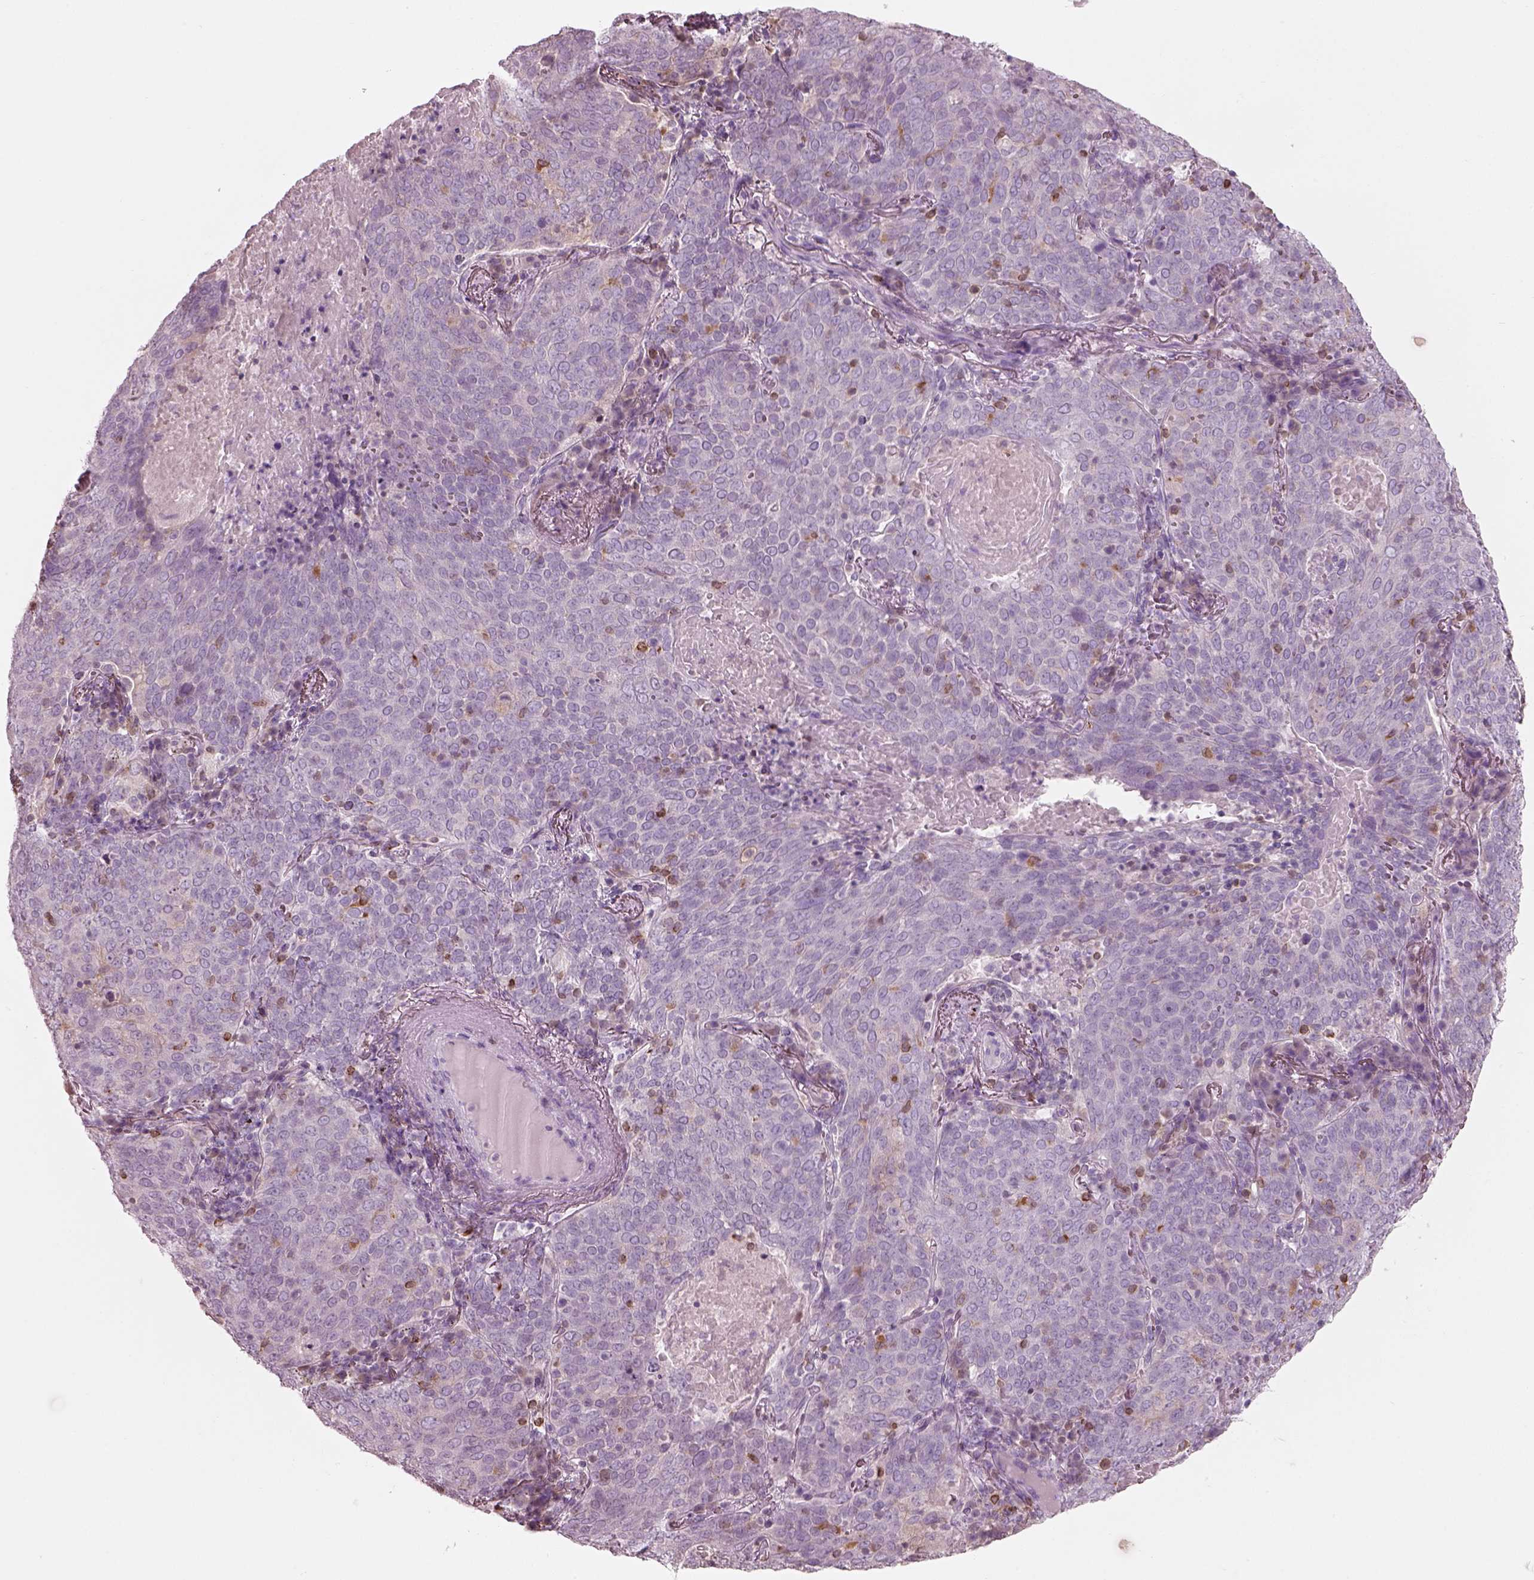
{"staining": {"intensity": "negative", "quantity": "none", "location": "none"}, "tissue": "lung cancer", "cell_type": "Tumor cells", "image_type": "cancer", "snomed": [{"axis": "morphology", "description": "Squamous cell carcinoma, NOS"}, {"axis": "topography", "description": "Lung"}], "caption": "Immunohistochemistry histopathology image of neoplastic tissue: squamous cell carcinoma (lung) stained with DAB shows no significant protein expression in tumor cells. The staining was performed using DAB (3,3'-diaminobenzidine) to visualize the protein expression in brown, while the nuclei were stained in blue with hematoxylin (Magnification: 20x).", "gene": "SLC27A2", "patient": {"sex": "male", "age": 82}}